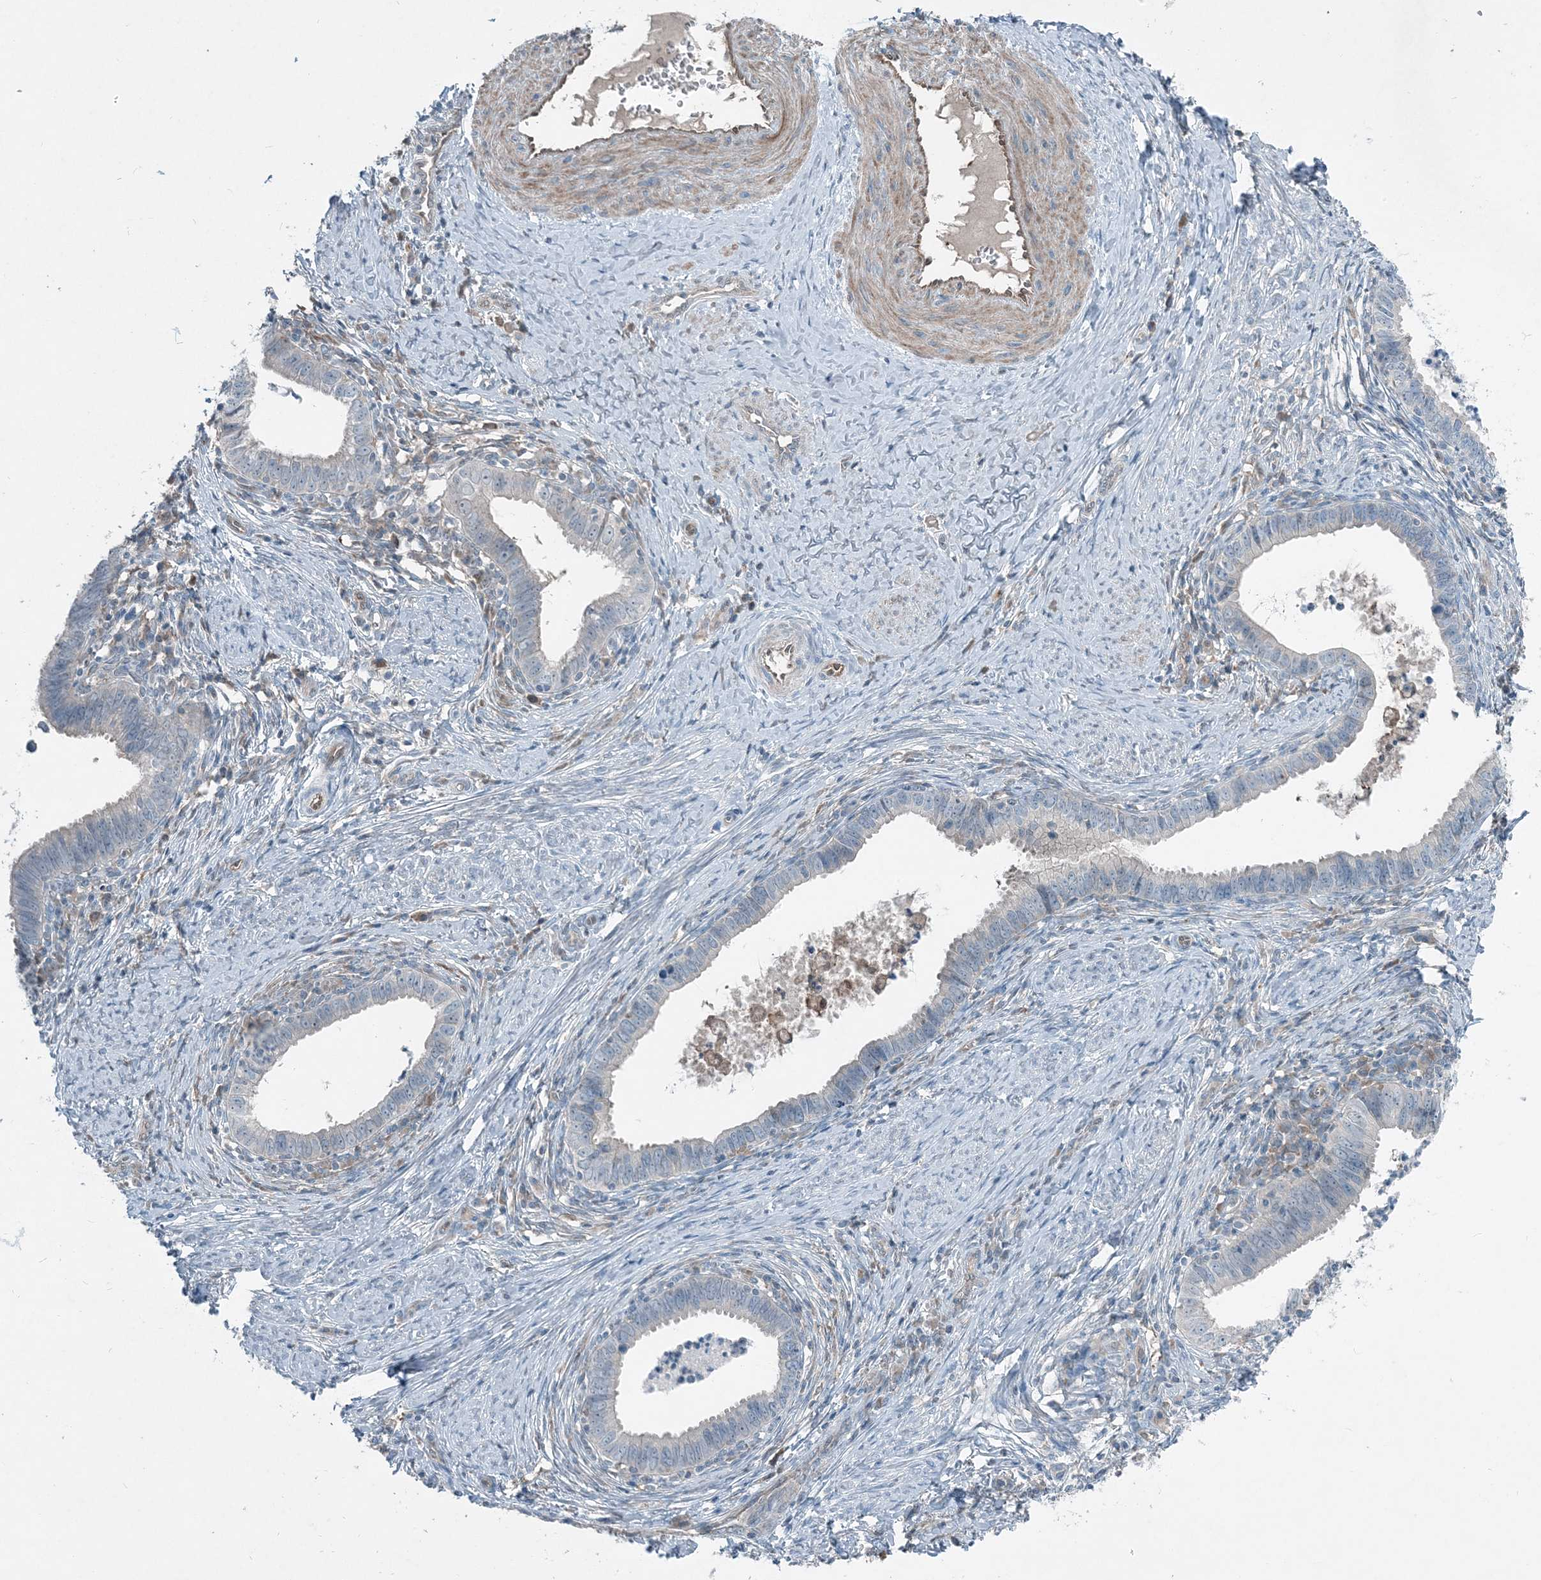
{"staining": {"intensity": "negative", "quantity": "none", "location": "none"}, "tissue": "cervical cancer", "cell_type": "Tumor cells", "image_type": "cancer", "snomed": [{"axis": "morphology", "description": "Adenocarcinoma, NOS"}, {"axis": "topography", "description": "Cervix"}], "caption": "The micrograph exhibits no significant expression in tumor cells of cervical cancer (adenocarcinoma).", "gene": "ARMH1", "patient": {"sex": "female", "age": 36}}